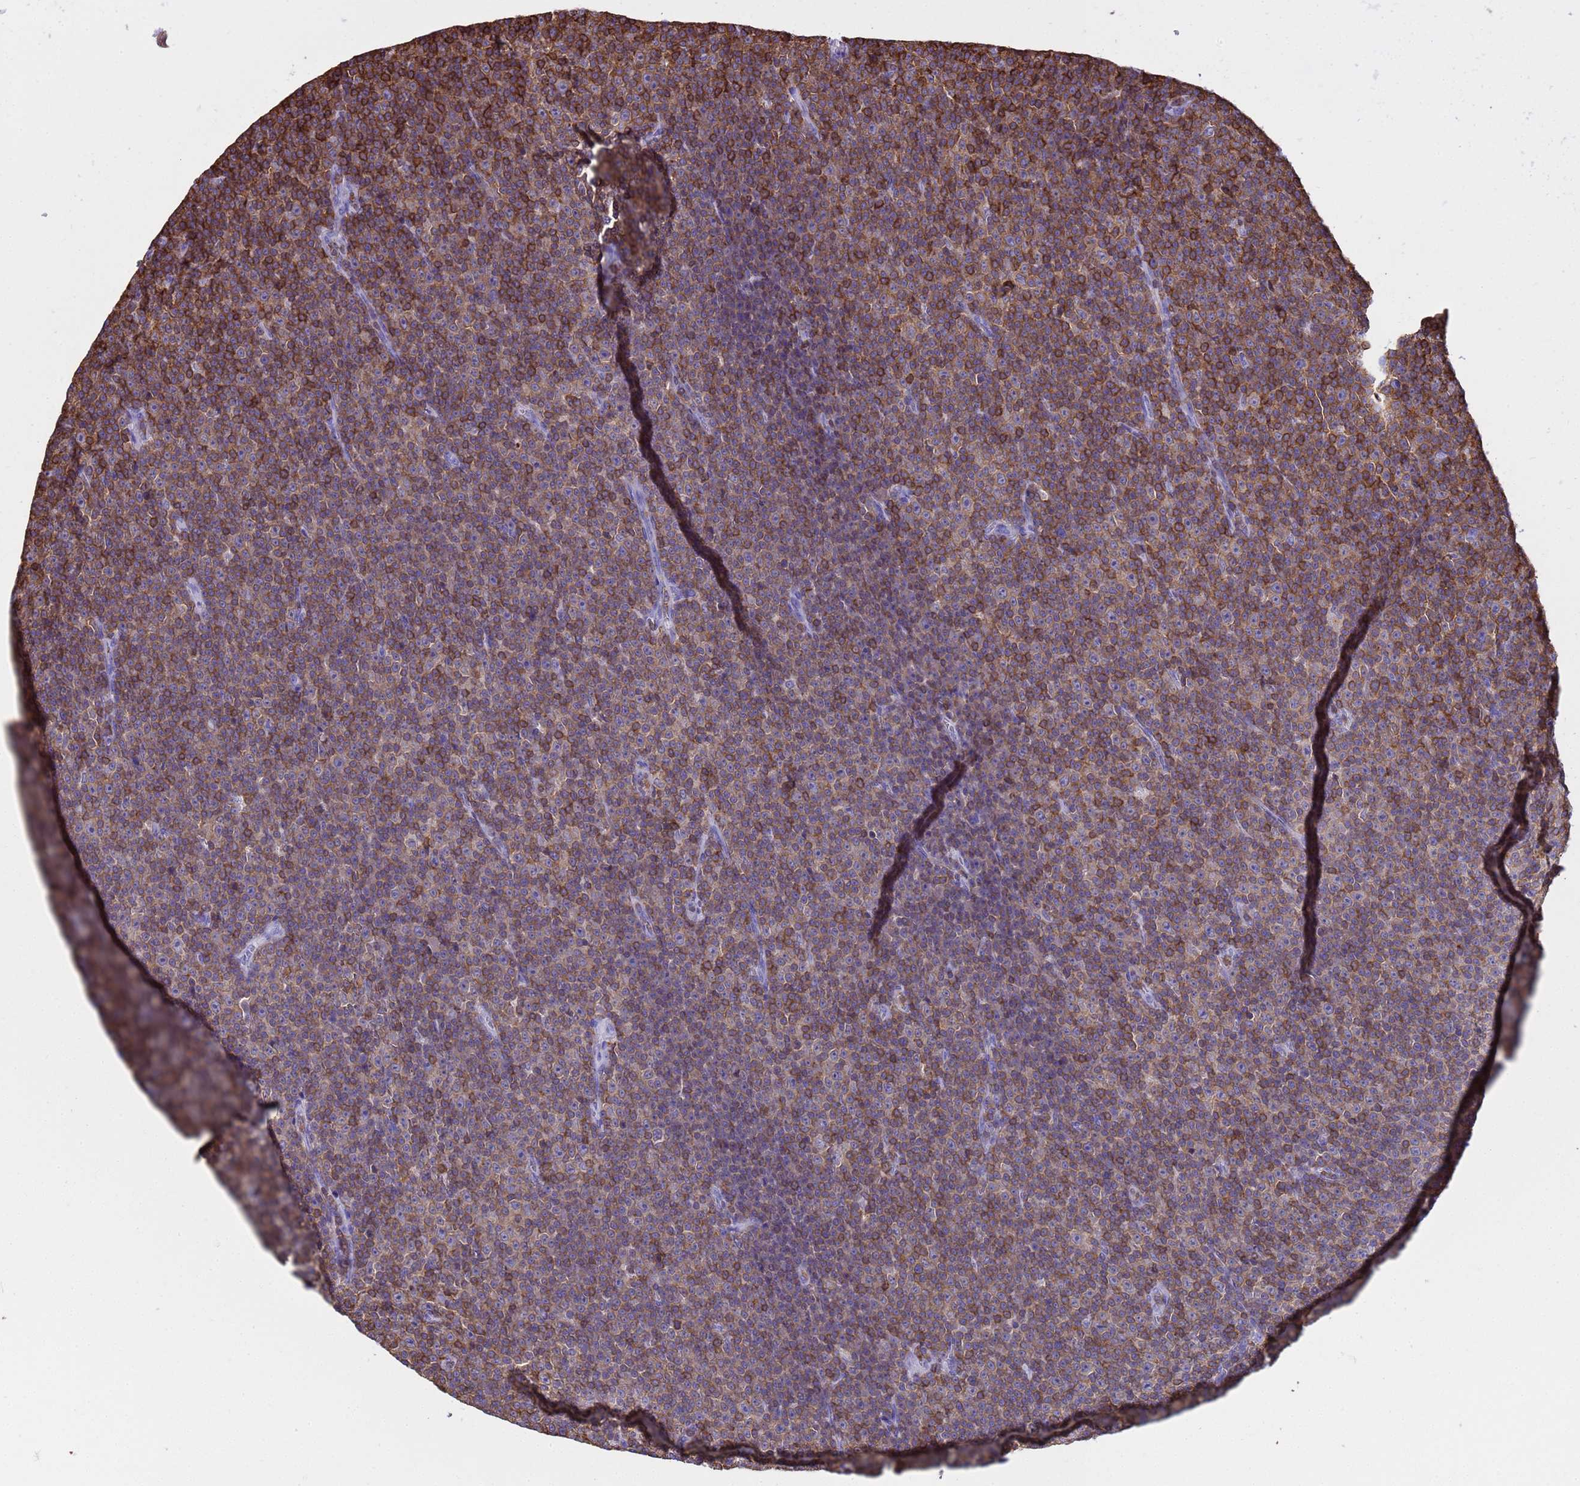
{"staining": {"intensity": "moderate", "quantity": "25%-75%", "location": "cytoplasmic/membranous"}, "tissue": "lymphoma", "cell_type": "Tumor cells", "image_type": "cancer", "snomed": [{"axis": "morphology", "description": "Malignant lymphoma, non-Hodgkin's type, Low grade"}, {"axis": "topography", "description": "Lymph node"}], "caption": "Malignant lymphoma, non-Hodgkin's type (low-grade) stained with DAB (3,3'-diaminobenzidine) immunohistochemistry demonstrates medium levels of moderate cytoplasmic/membranous staining in approximately 25%-75% of tumor cells.", "gene": "IRF5", "patient": {"sex": "female", "age": 67}}